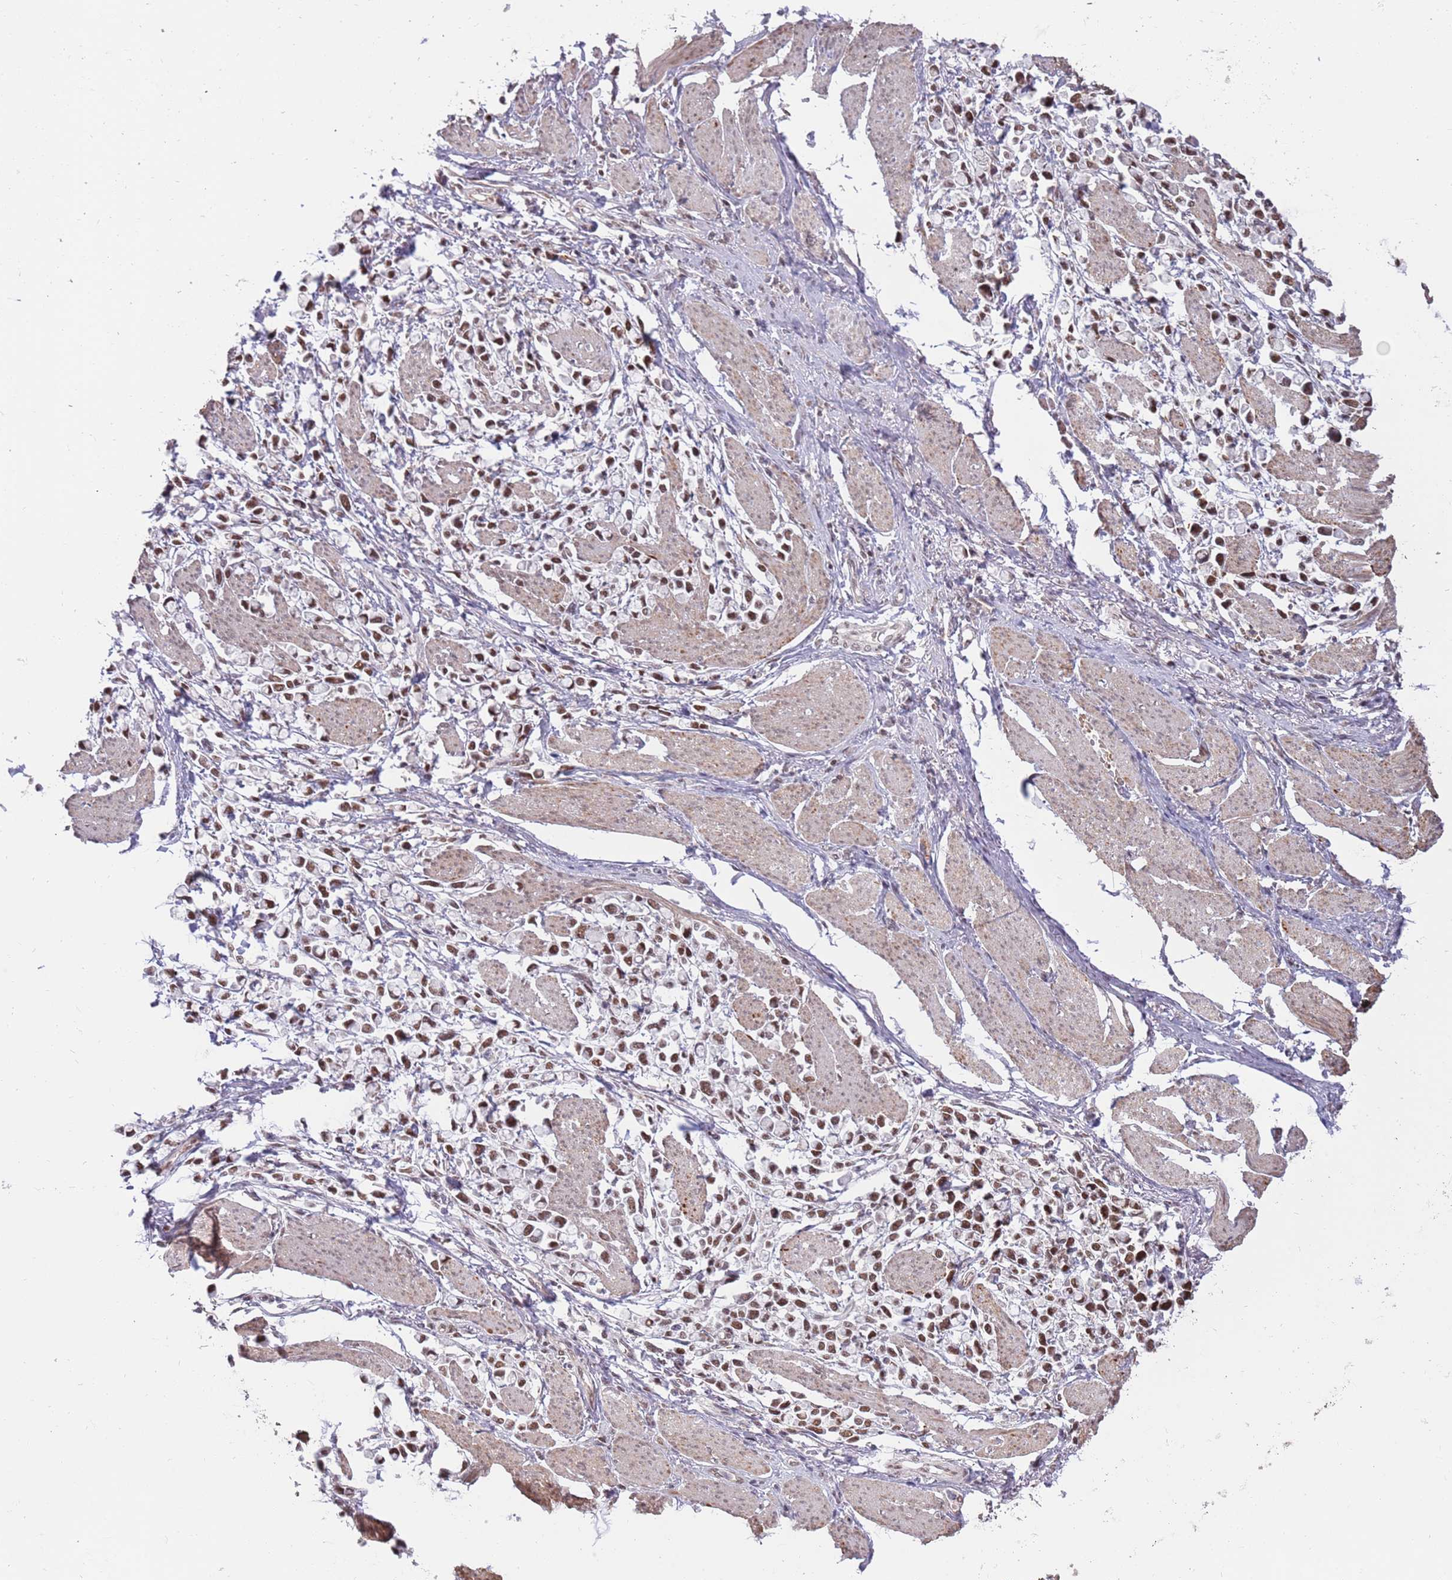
{"staining": {"intensity": "moderate", "quantity": ">75%", "location": "nuclear"}, "tissue": "stomach cancer", "cell_type": "Tumor cells", "image_type": "cancer", "snomed": [{"axis": "morphology", "description": "Adenocarcinoma, NOS"}, {"axis": "topography", "description": "Stomach"}], "caption": "A high-resolution image shows immunohistochemistry (IHC) staining of stomach cancer (adenocarcinoma), which displays moderate nuclear staining in about >75% of tumor cells.", "gene": "ZBTB7A", "patient": {"sex": "female", "age": 81}}